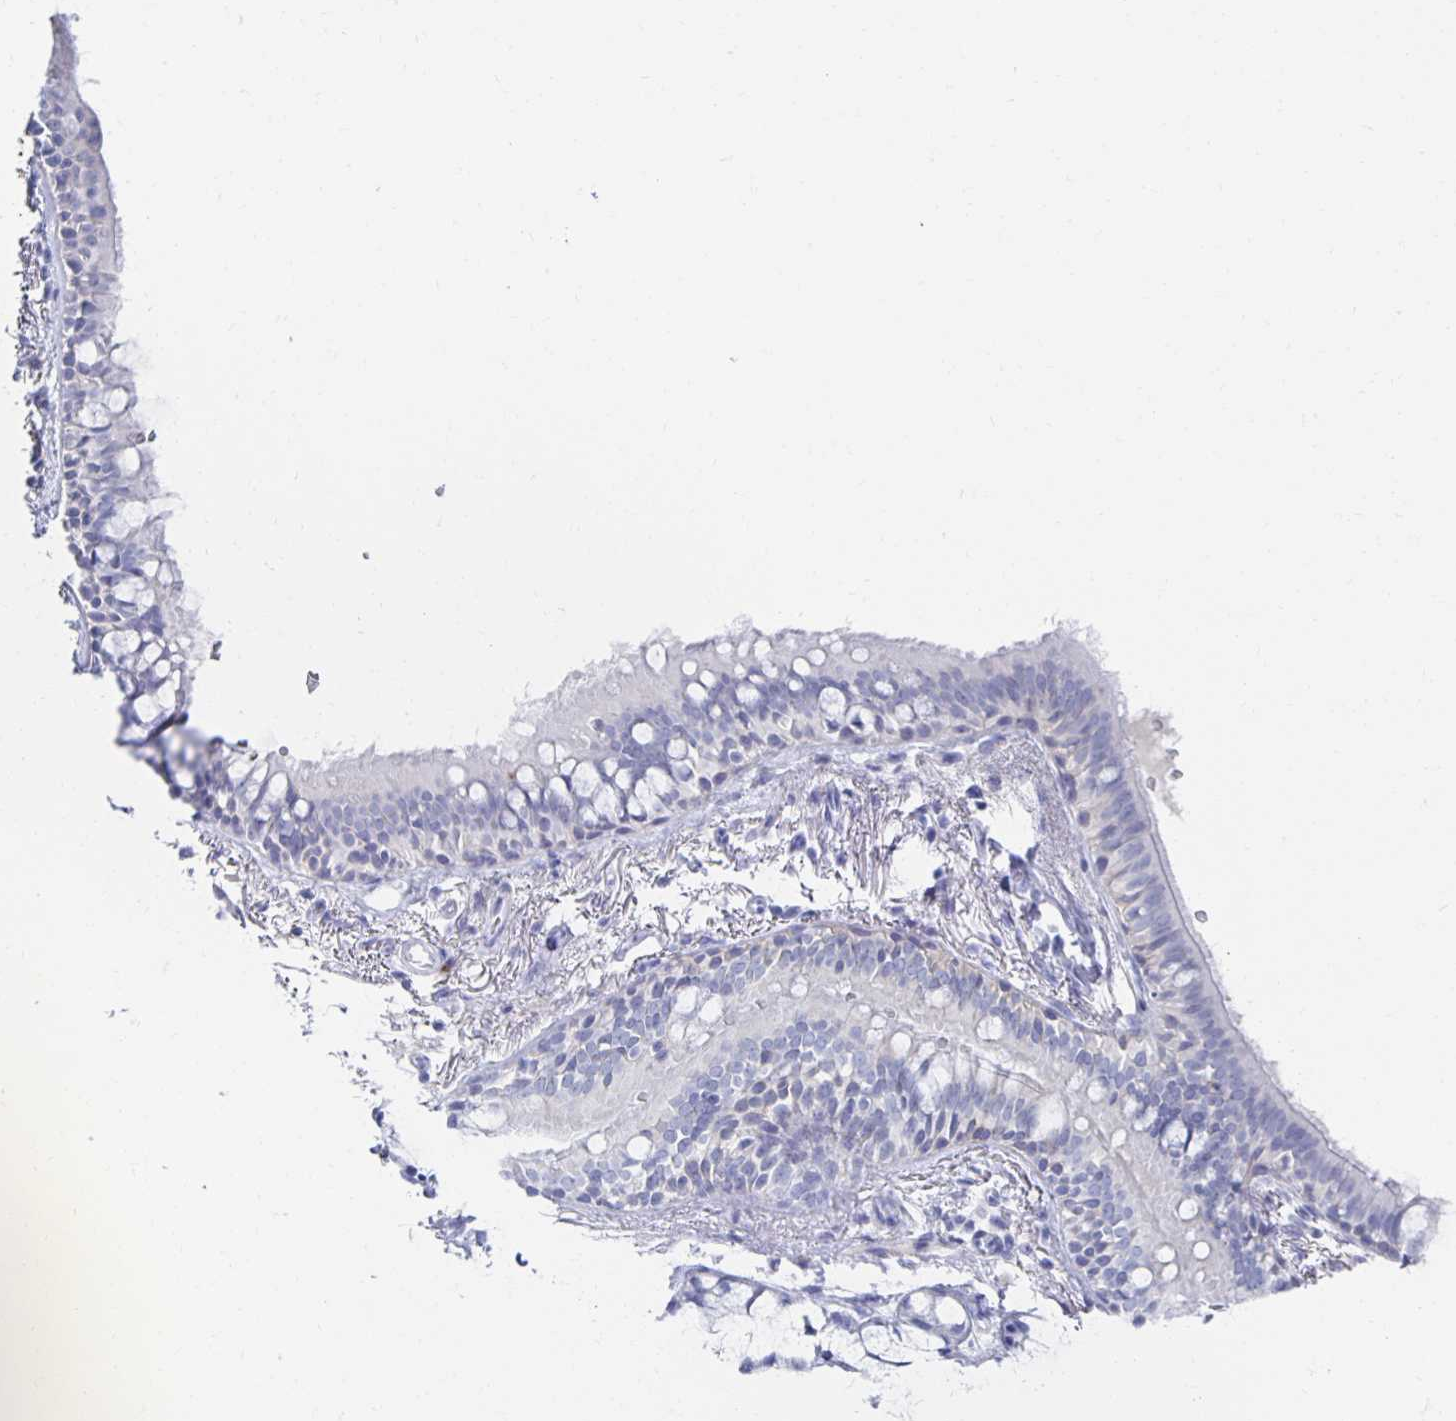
{"staining": {"intensity": "negative", "quantity": "none", "location": "none"}, "tissue": "bronchus", "cell_type": "Respiratory epithelial cells", "image_type": "normal", "snomed": [{"axis": "morphology", "description": "Normal tissue, NOS"}, {"axis": "topography", "description": "Bronchus"}], "caption": "The photomicrograph displays no staining of respiratory epithelial cells in unremarkable bronchus. The staining is performed using DAB (3,3'-diaminobenzidine) brown chromogen with nuclei counter-stained in using hematoxylin.", "gene": "PRDM7", "patient": {"sex": "male", "age": 70}}